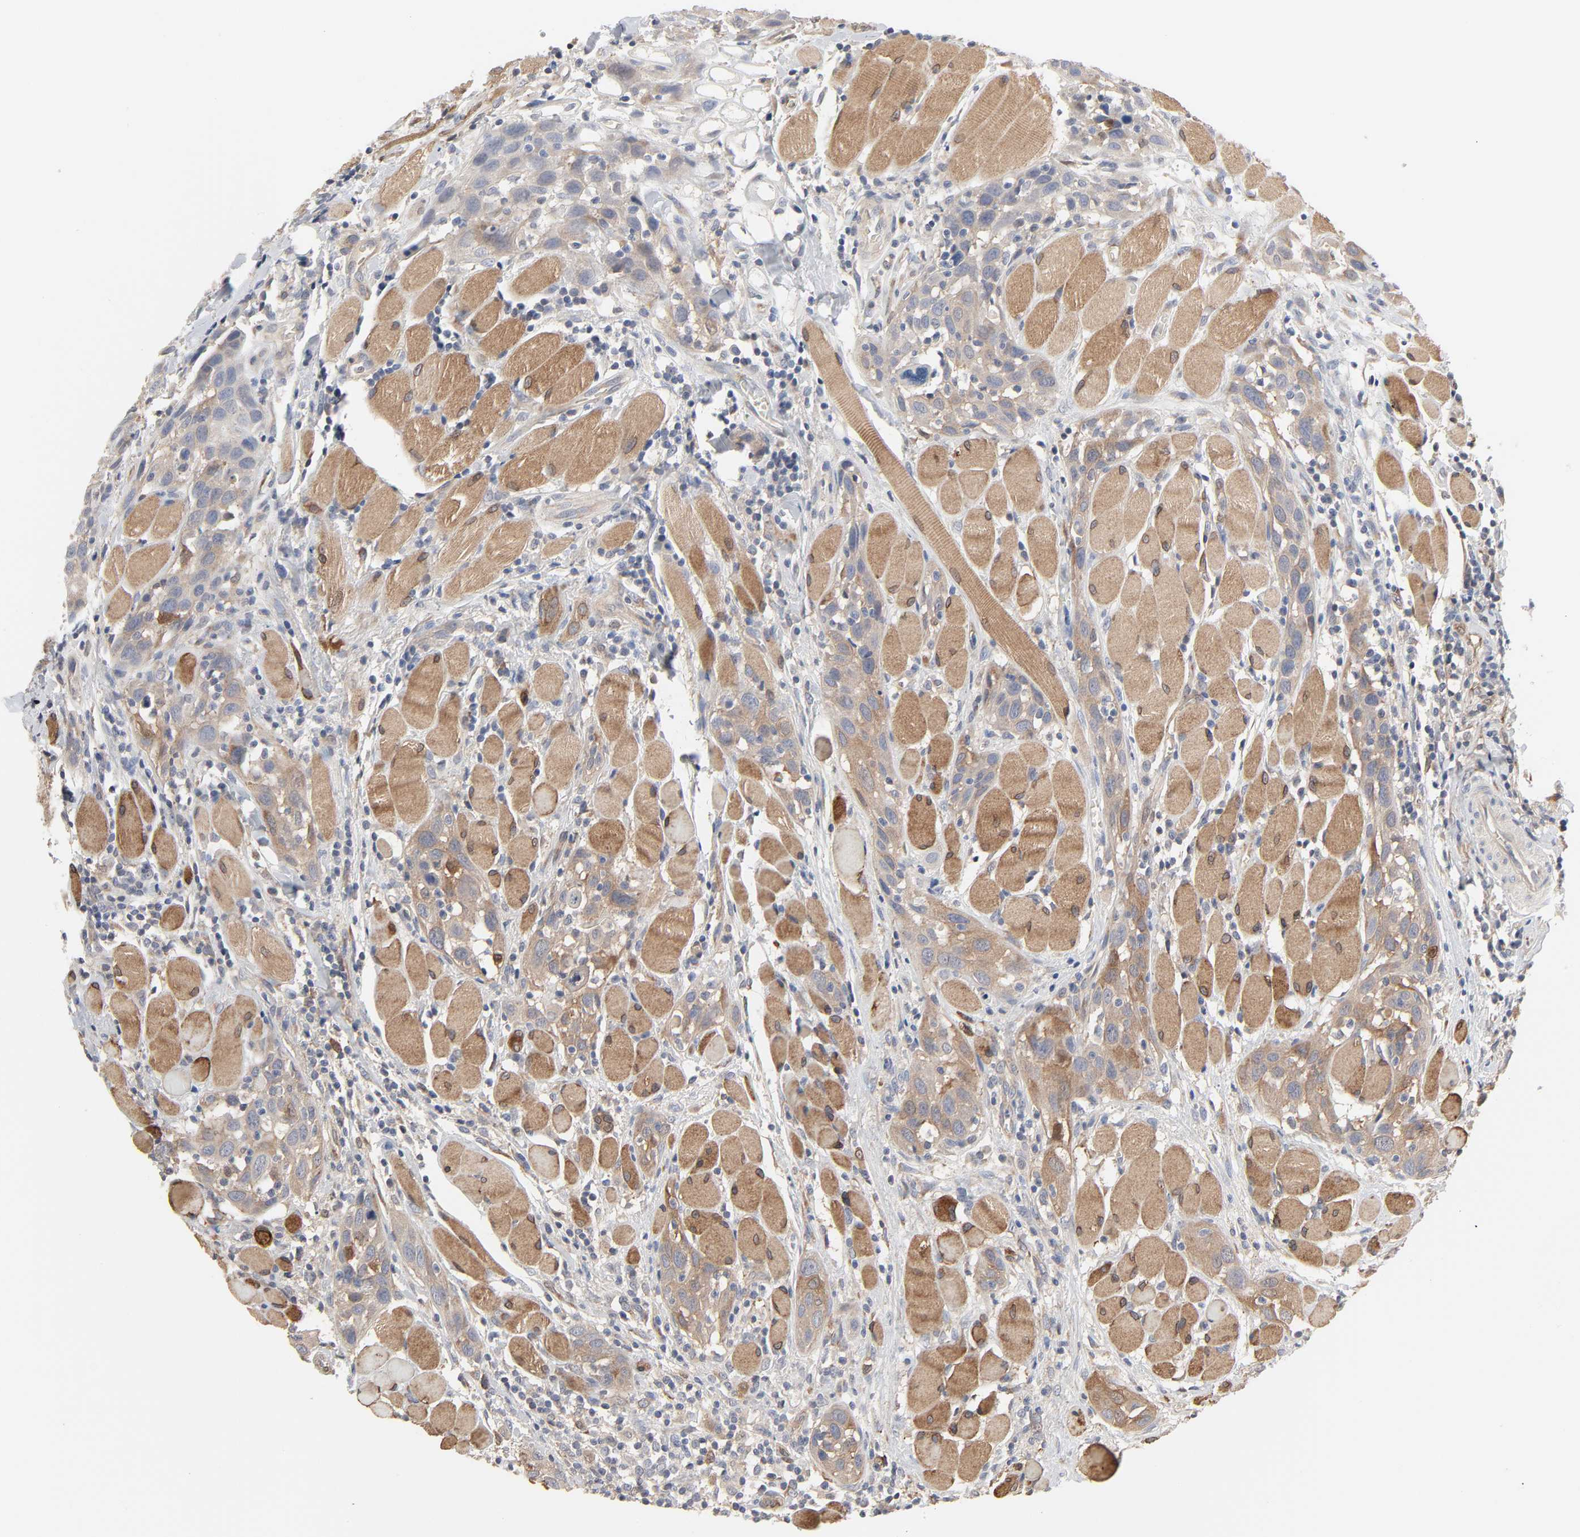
{"staining": {"intensity": "weak", "quantity": ">75%", "location": "cytoplasmic/membranous"}, "tissue": "head and neck cancer", "cell_type": "Tumor cells", "image_type": "cancer", "snomed": [{"axis": "morphology", "description": "Squamous cell carcinoma, NOS"}, {"axis": "topography", "description": "Oral tissue"}, {"axis": "topography", "description": "Head-Neck"}], "caption": "IHC (DAB) staining of human squamous cell carcinoma (head and neck) demonstrates weak cytoplasmic/membranous protein positivity in about >75% of tumor cells.", "gene": "NDRG2", "patient": {"sex": "female", "age": 50}}